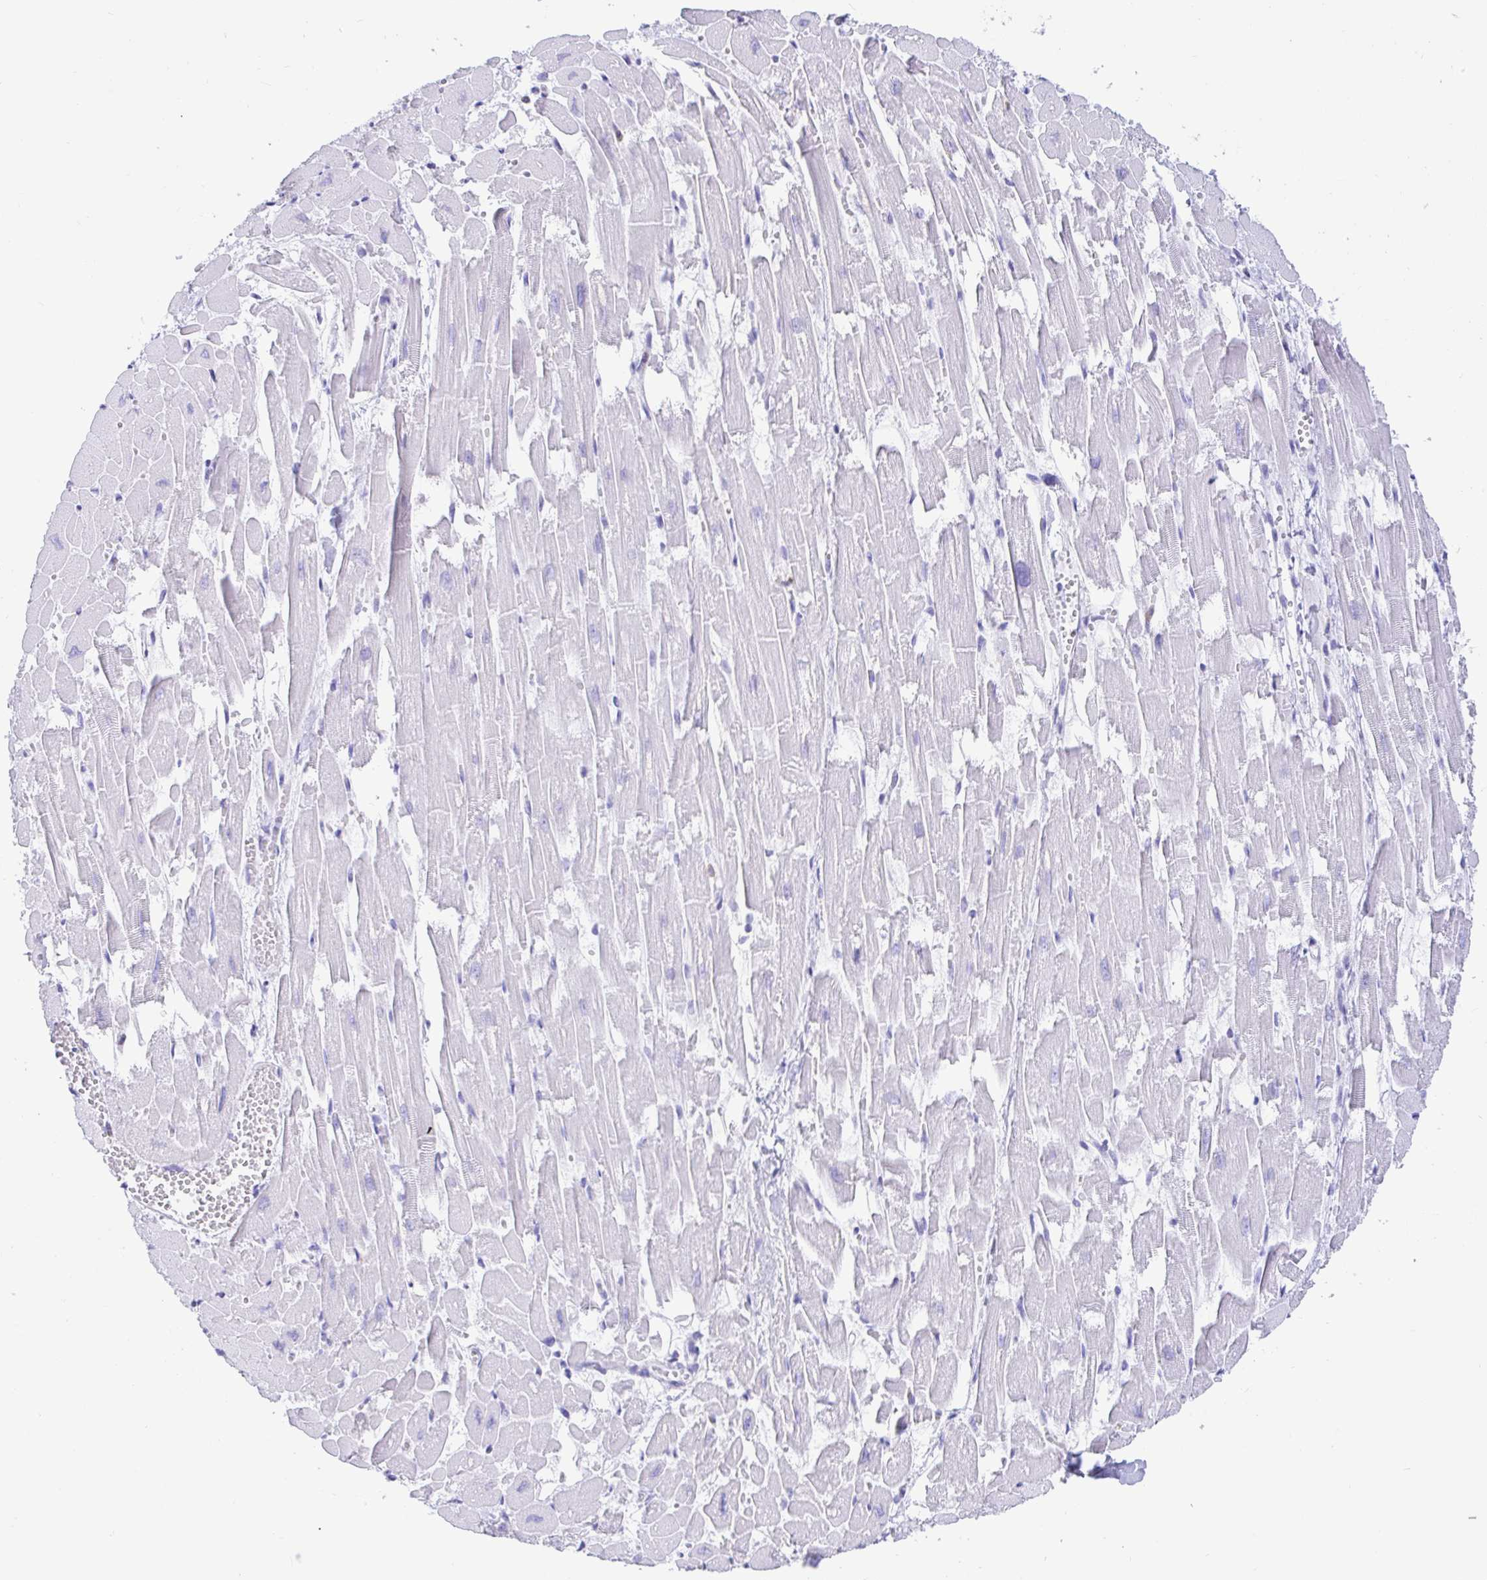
{"staining": {"intensity": "weak", "quantity": "<25%", "location": "cytoplasmic/membranous"}, "tissue": "heart muscle", "cell_type": "Cardiomyocytes", "image_type": "normal", "snomed": [{"axis": "morphology", "description": "Normal tissue, NOS"}, {"axis": "topography", "description": "Heart"}], "caption": "High power microscopy micrograph of an immunohistochemistry micrograph of benign heart muscle, revealing no significant expression in cardiomyocytes.", "gene": "CD5", "patient": {"sex": "female", "age": 52}}